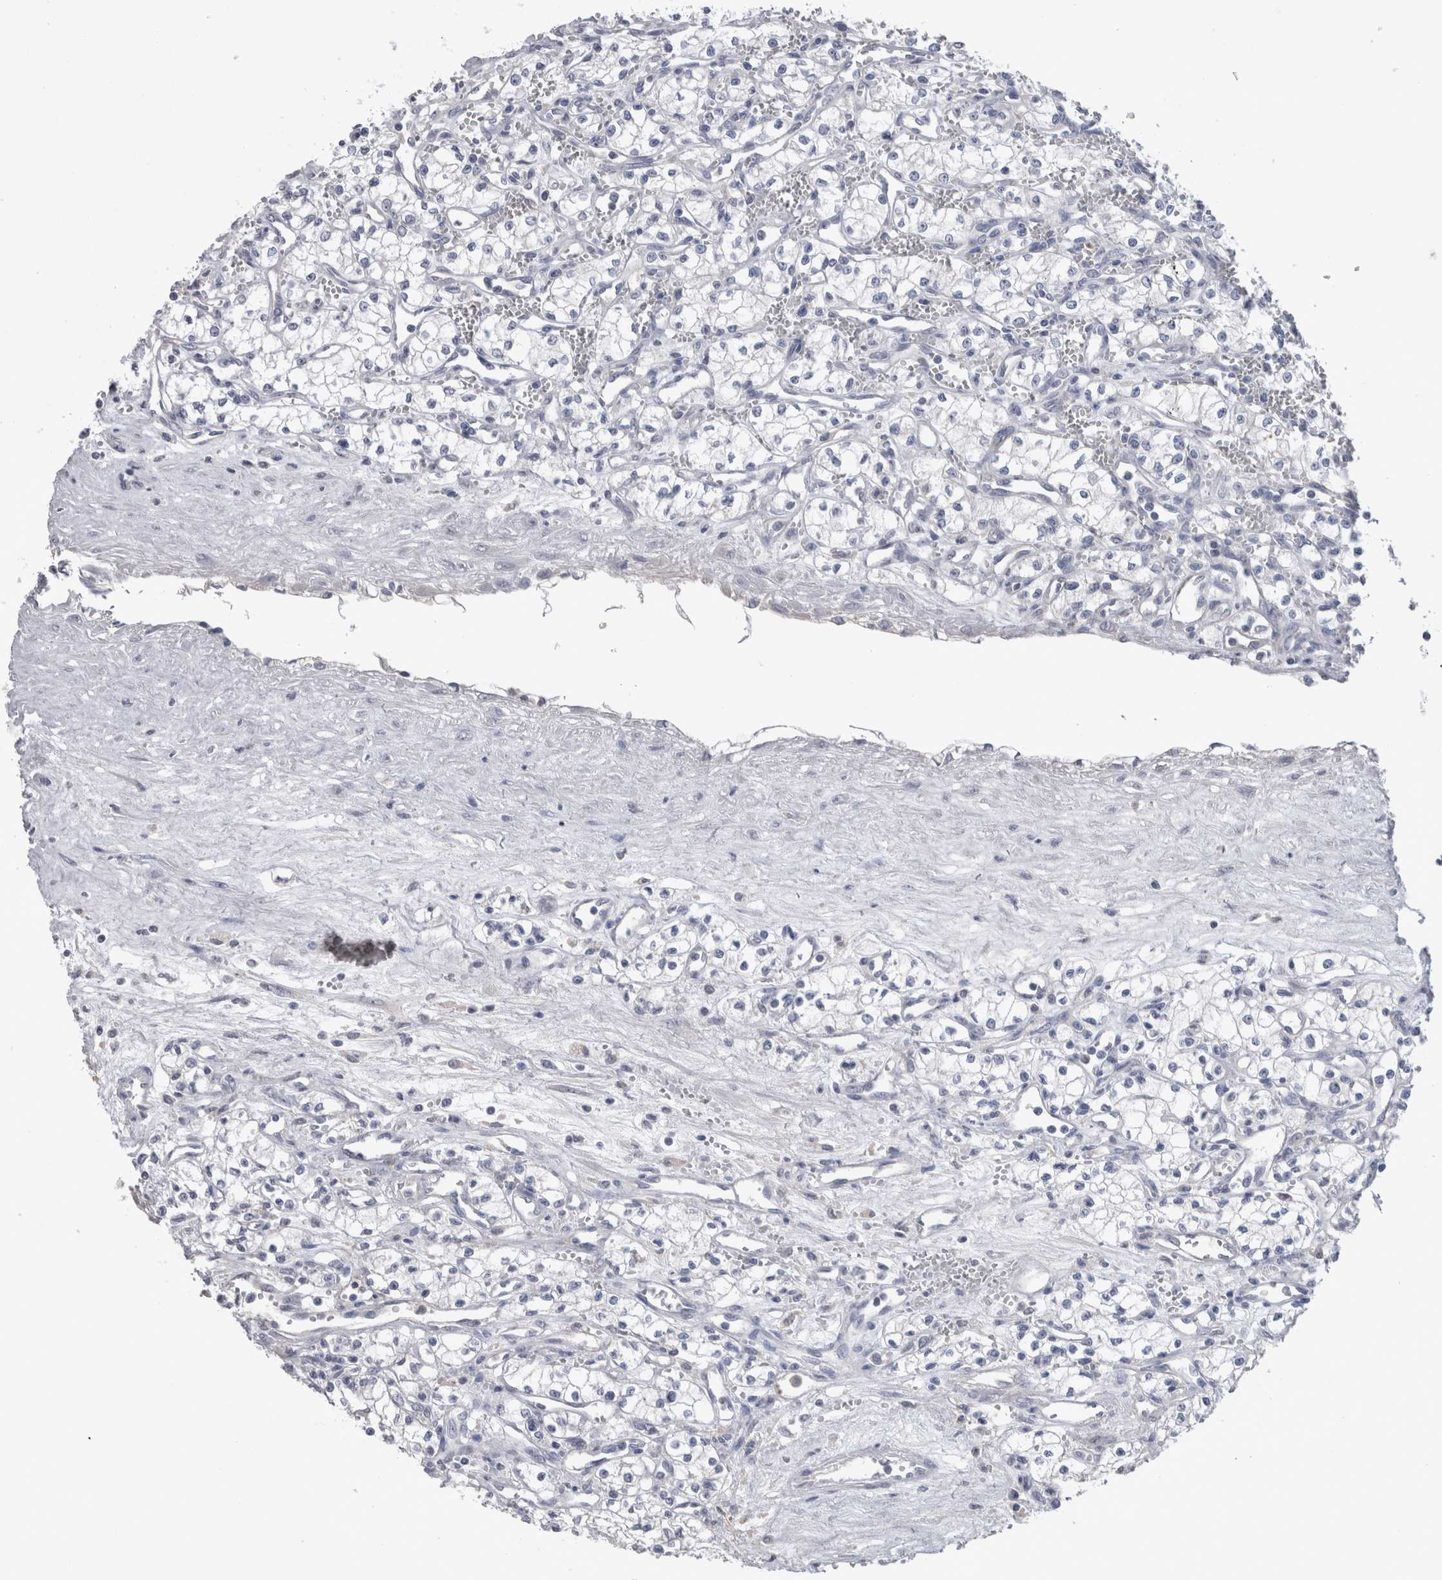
{"staining": {"intensity": "negative", "quantity": "none", "location": "none"}, "tissue": "renal cancer", "cell_type": "Tumor cells", "image_type": "cancer", "snomed": [{"axis": "morphology", "description": "Adenocarcinoma, NOS"}, {"axis": "topography", "description": "Kidney"}], "caption": "Immunohistochemical staining of renal adenocarcinoma displays no significant positivity in tumor cells.", "gene": "REG1A", "patient": {"sex": "male", "age": 59}}